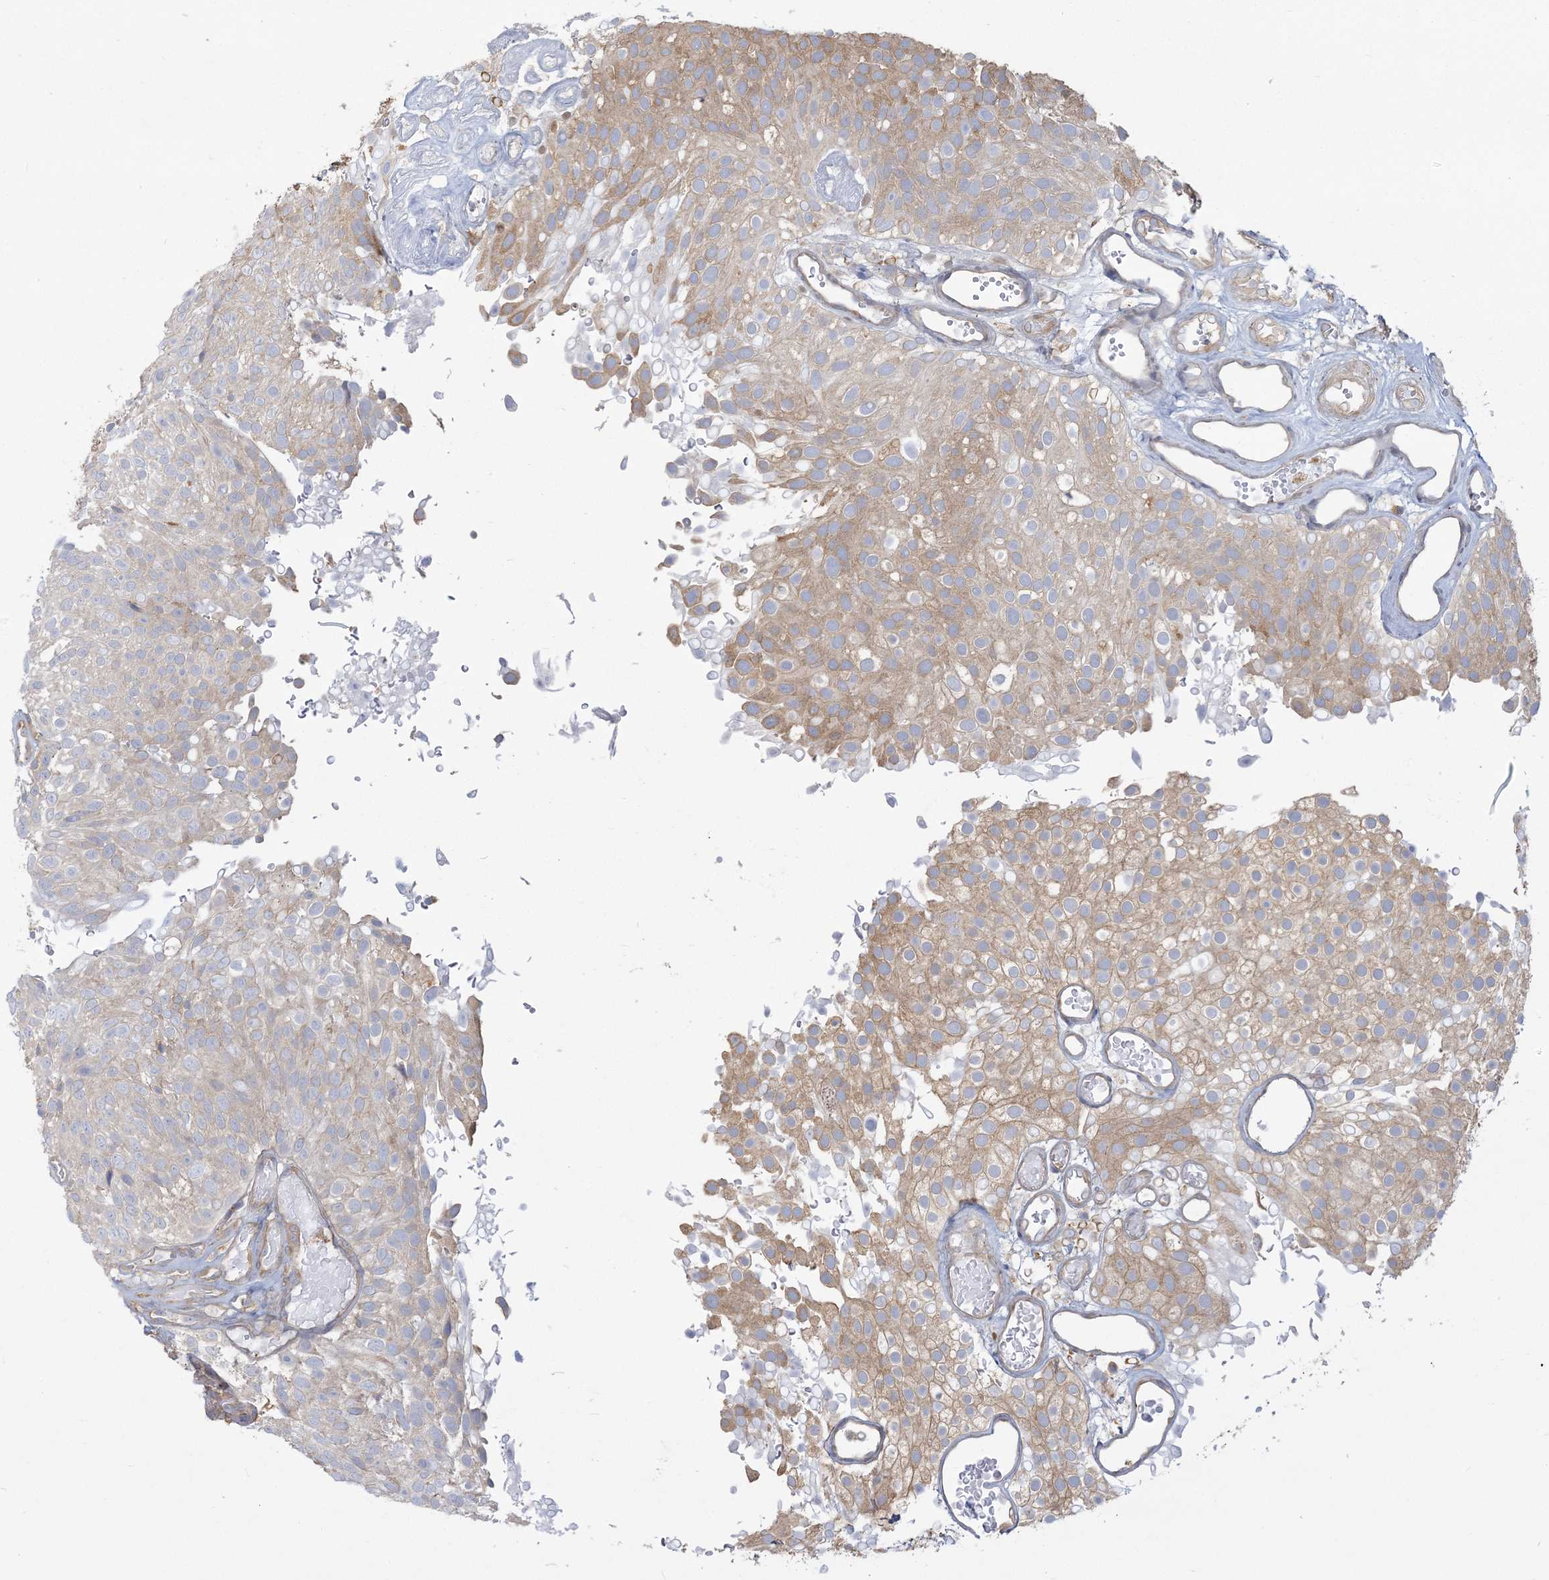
{"staining": {"intensity": "moderate", "quantity": ">75%", "location": "cytoplasmic/membranous"}, "tissue": "urothelial cancer", "cell_type": "Tumor cells", "image_type": "cancer", "snomed": [{"axis": "morphology", "description": "Urothelial carcinoma, Low grade"}, {"axis": "topography", "description": "Urinary bladder"}], "caption": "Tumor cells reveal medium levels of moderate cytoplasmic/membranous positivity in about >75% of cells in human urothelial cancer.", "gene": "ANKS1A", "patient": {"sex": "male", "age": 78}}